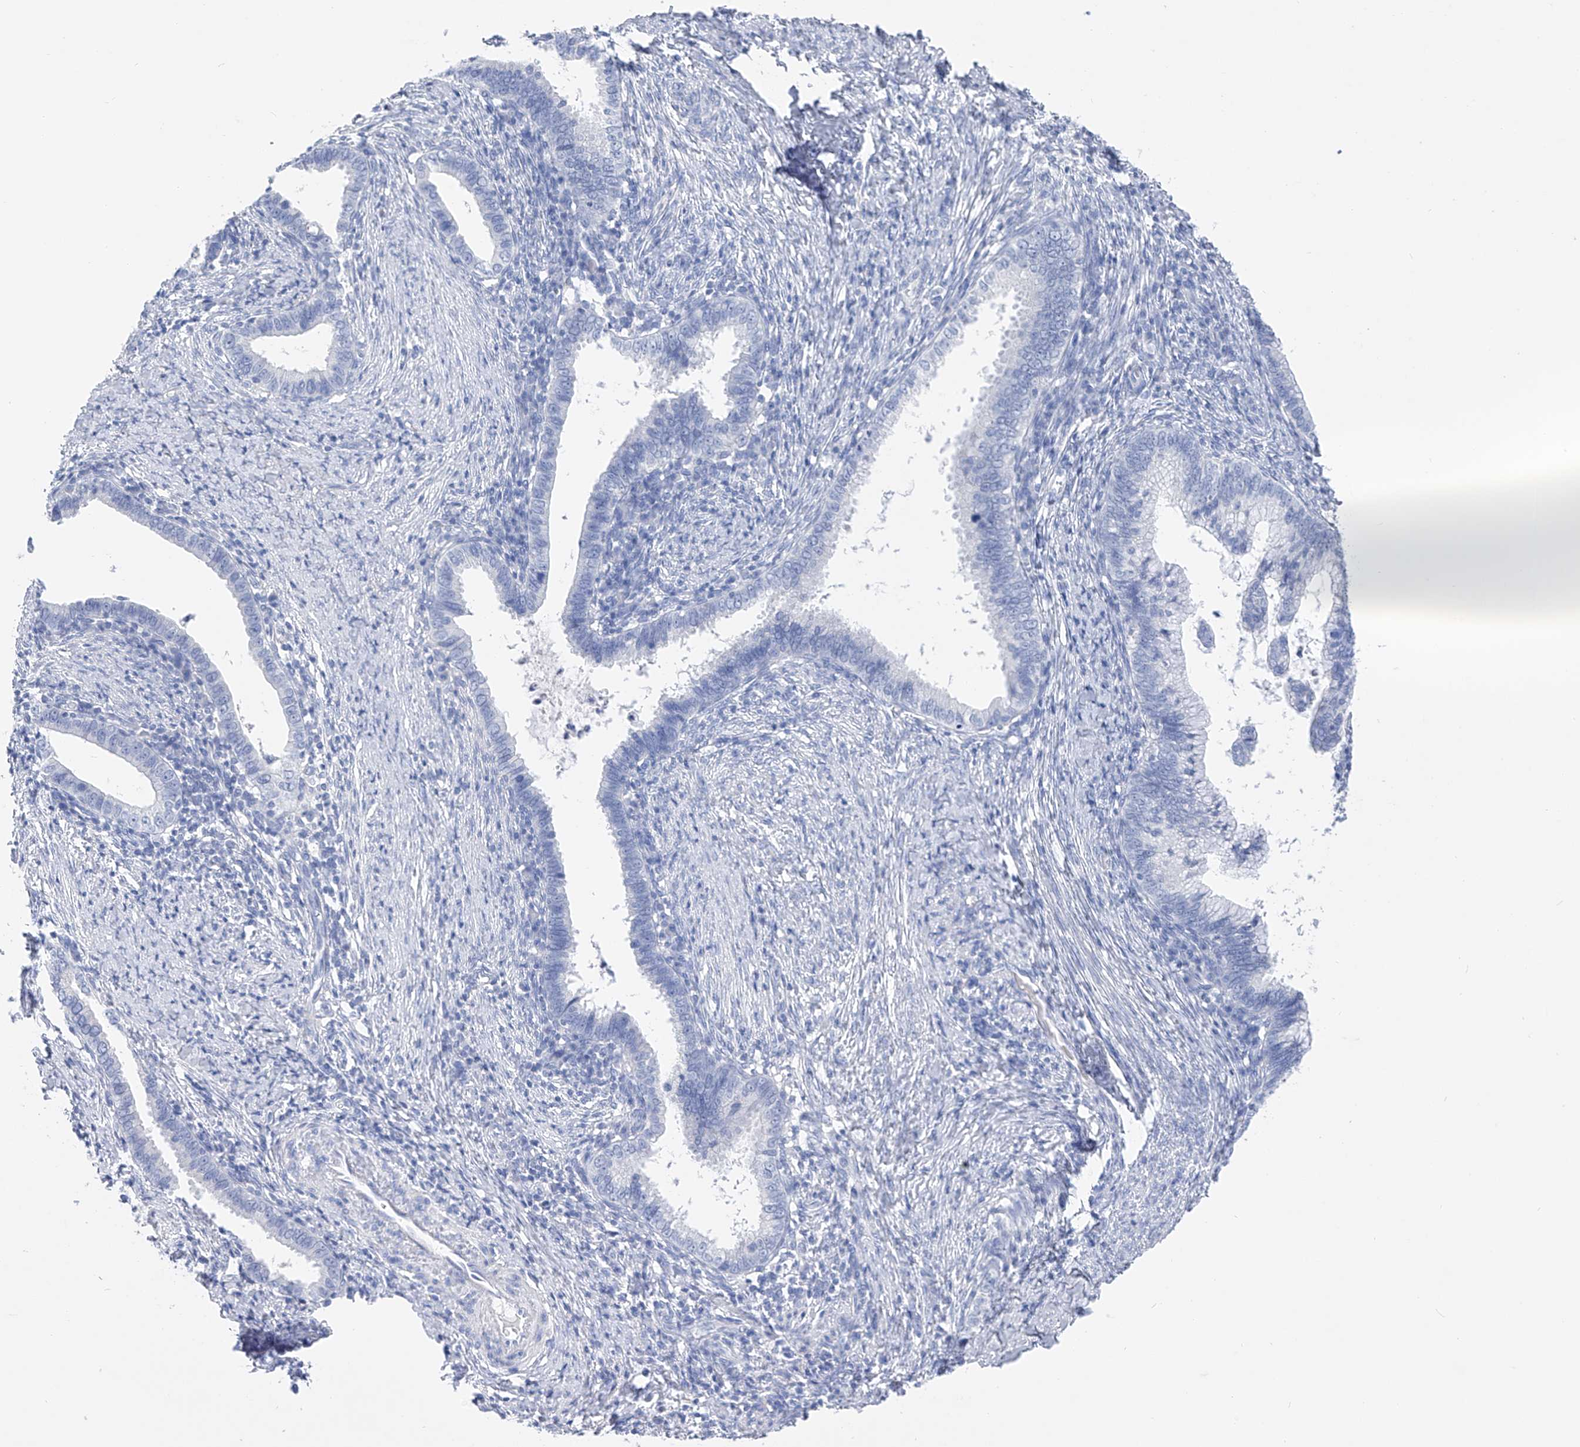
{"staining": {"intensity": "negative", "quantity": "none", "location": "none"}, "tissue": "cervical cancer", "cell_type": "Tumor cells", "image_type": "cancer", "snomed": [{"axis": "morphology", "description": "Adenocarcinoma, NOS"}, {"axis": "topography", "description": "Cervix"}], "caption": "Tumor cells are negative for brown protein staining in cervical cancer. (Brightfield microscopy of DAB IHC at high magnification).", "gene": "ADRA1A", "patient": {"sex": "female", "age": 36}}